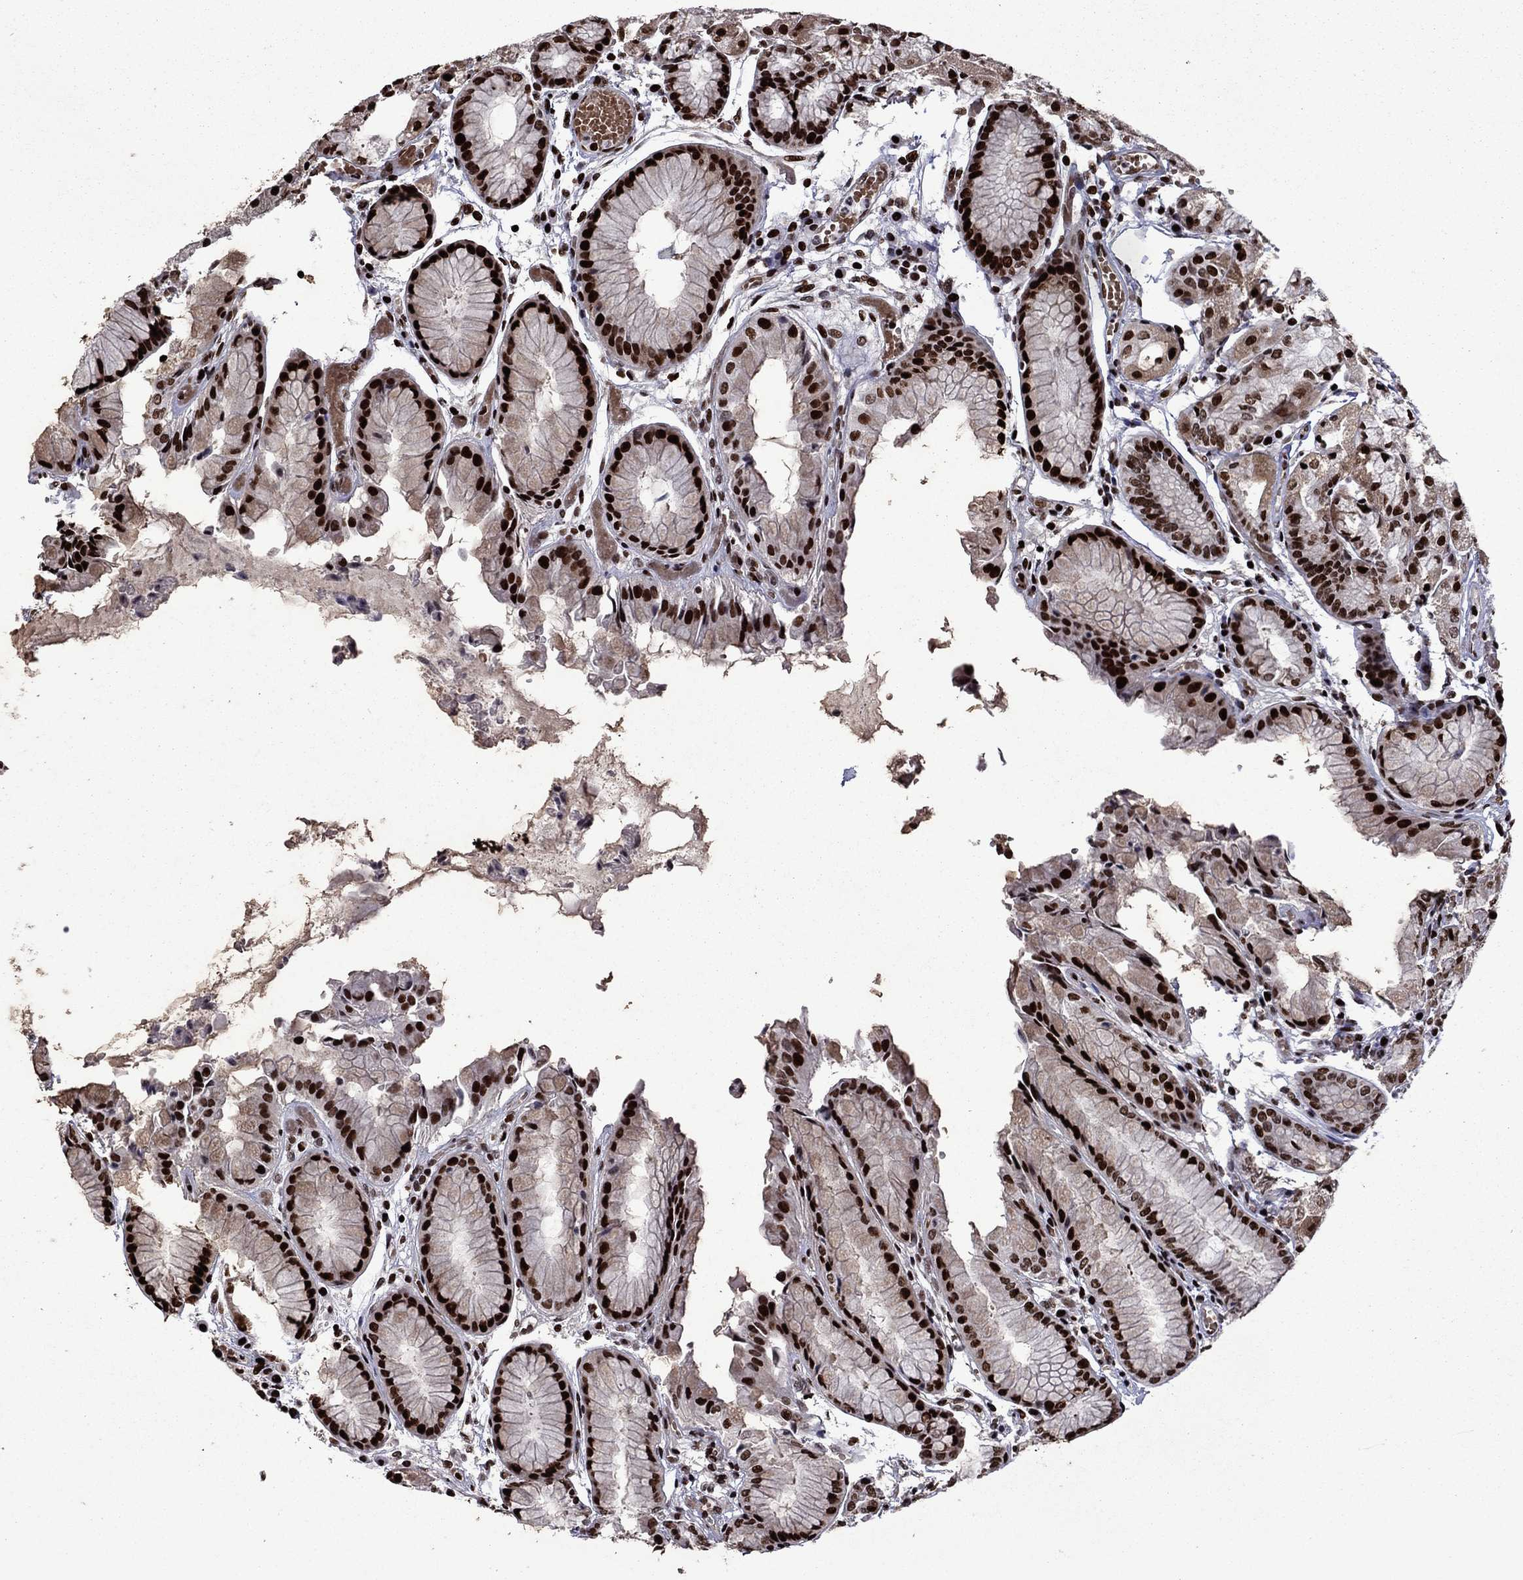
{"staining": {"intensity": "strong", "quantity": ">75%", "location": "nuclear"}, "tissue": "stomach", "cell_type": "Glandular cells", "image_type": "normal", "snomed": [{"axis": "morphology", "description": "Normal tissue, NOS"}, {"axis": "topography", "description": "Stomach, upper"}], "caption": "This is a photomicrograph of immunohistochemistry staining of unremarkable stomach, which shows strong positivity in the nuclear of glandular cells.", "gene": "LIMK1", "patient": {"sex": "male", "age": 72}}